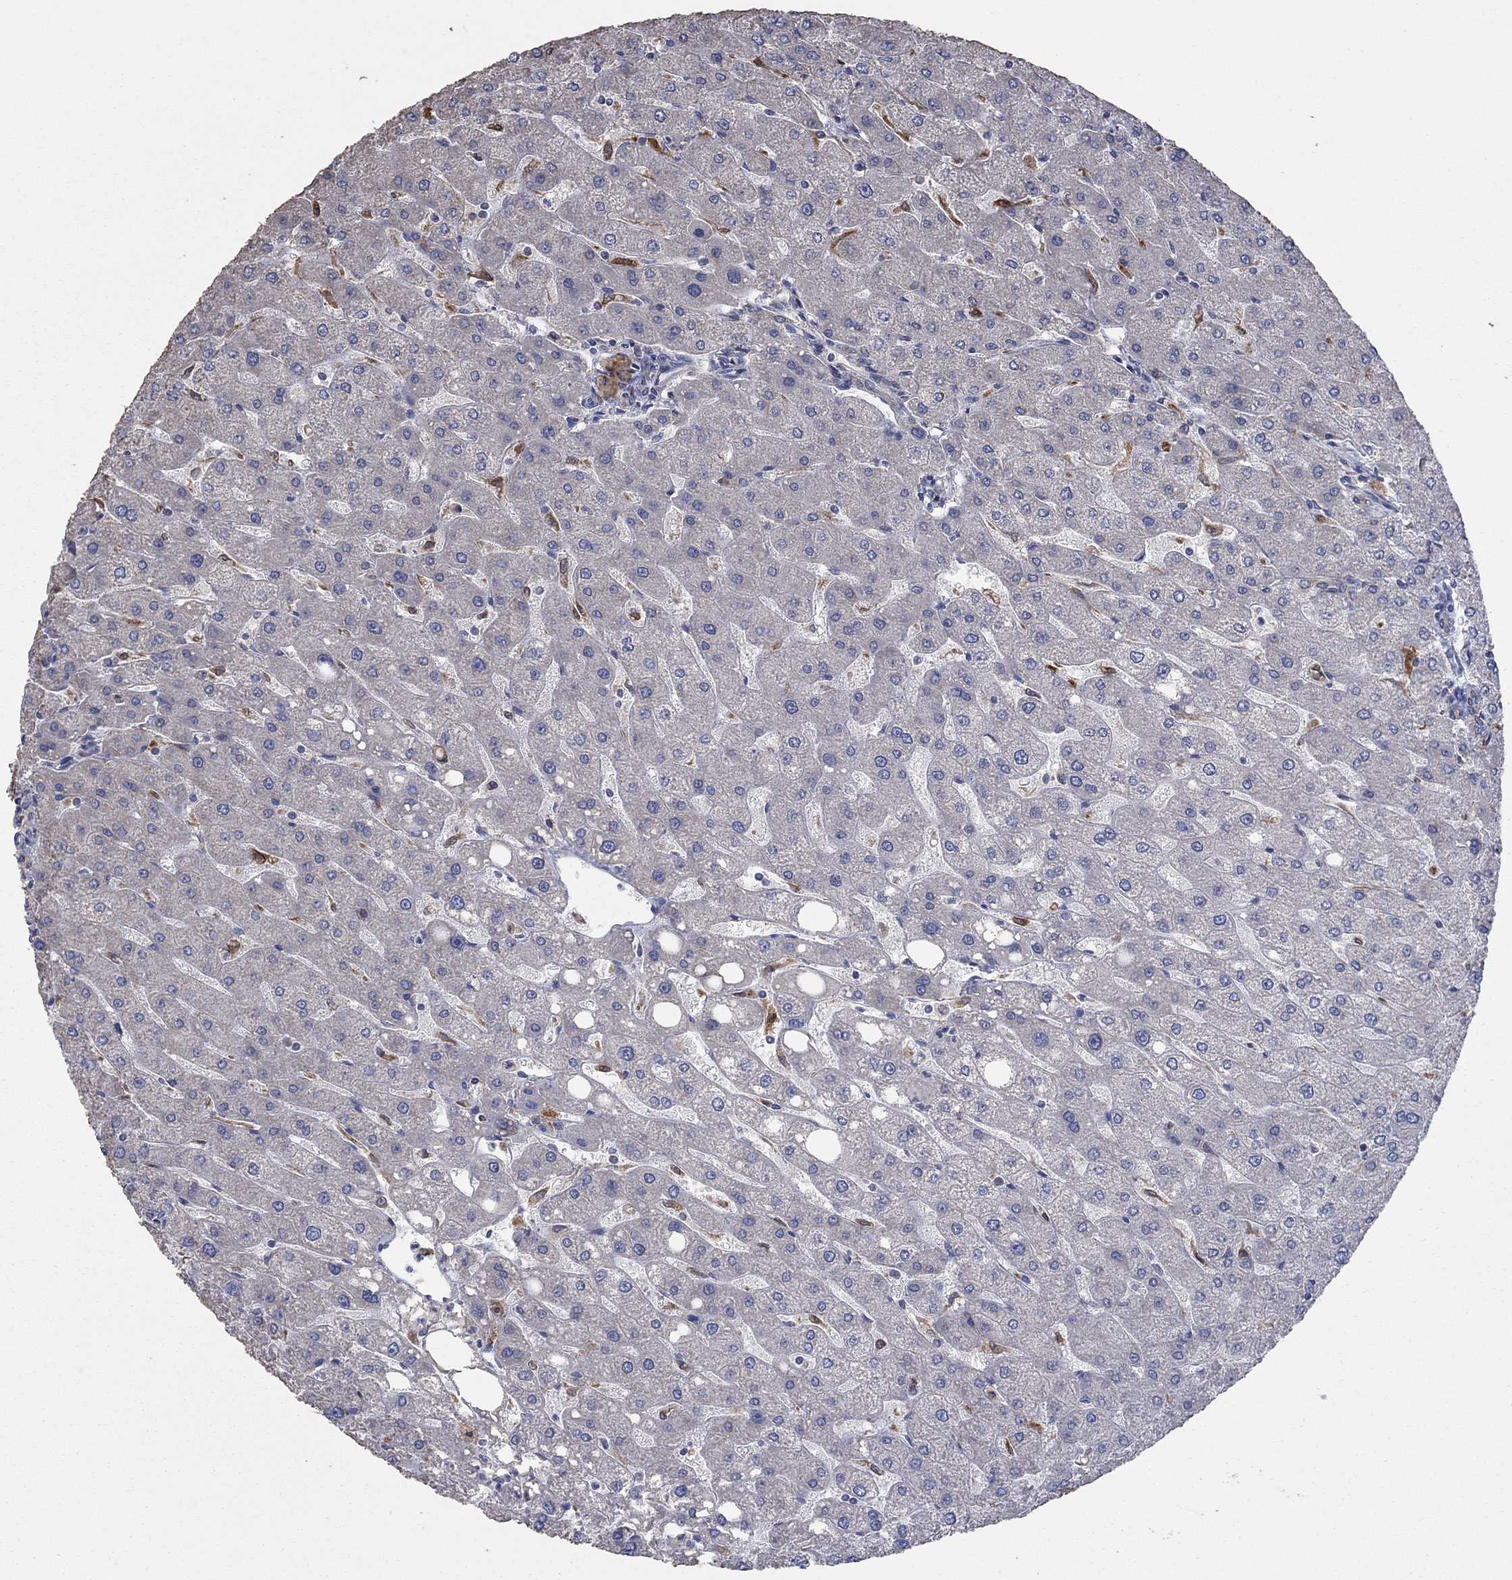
{"staining": {"intensity": "negative", "quantity": "none", "location": "none"}, "tissue": "liver", "cell_type": "Cholangiocytes", "image_type": "normal", "snomed": [{"axis": "morphology", "description": "Normal tissue, NOS"}, {"axis": "topography", "description": "Liver"}], "caption": "Liver stained for a protein using IHC displays no expression cholangiocytes.", "gene": "NCEH1", "patient": {"sex": "male", "age": 67}}